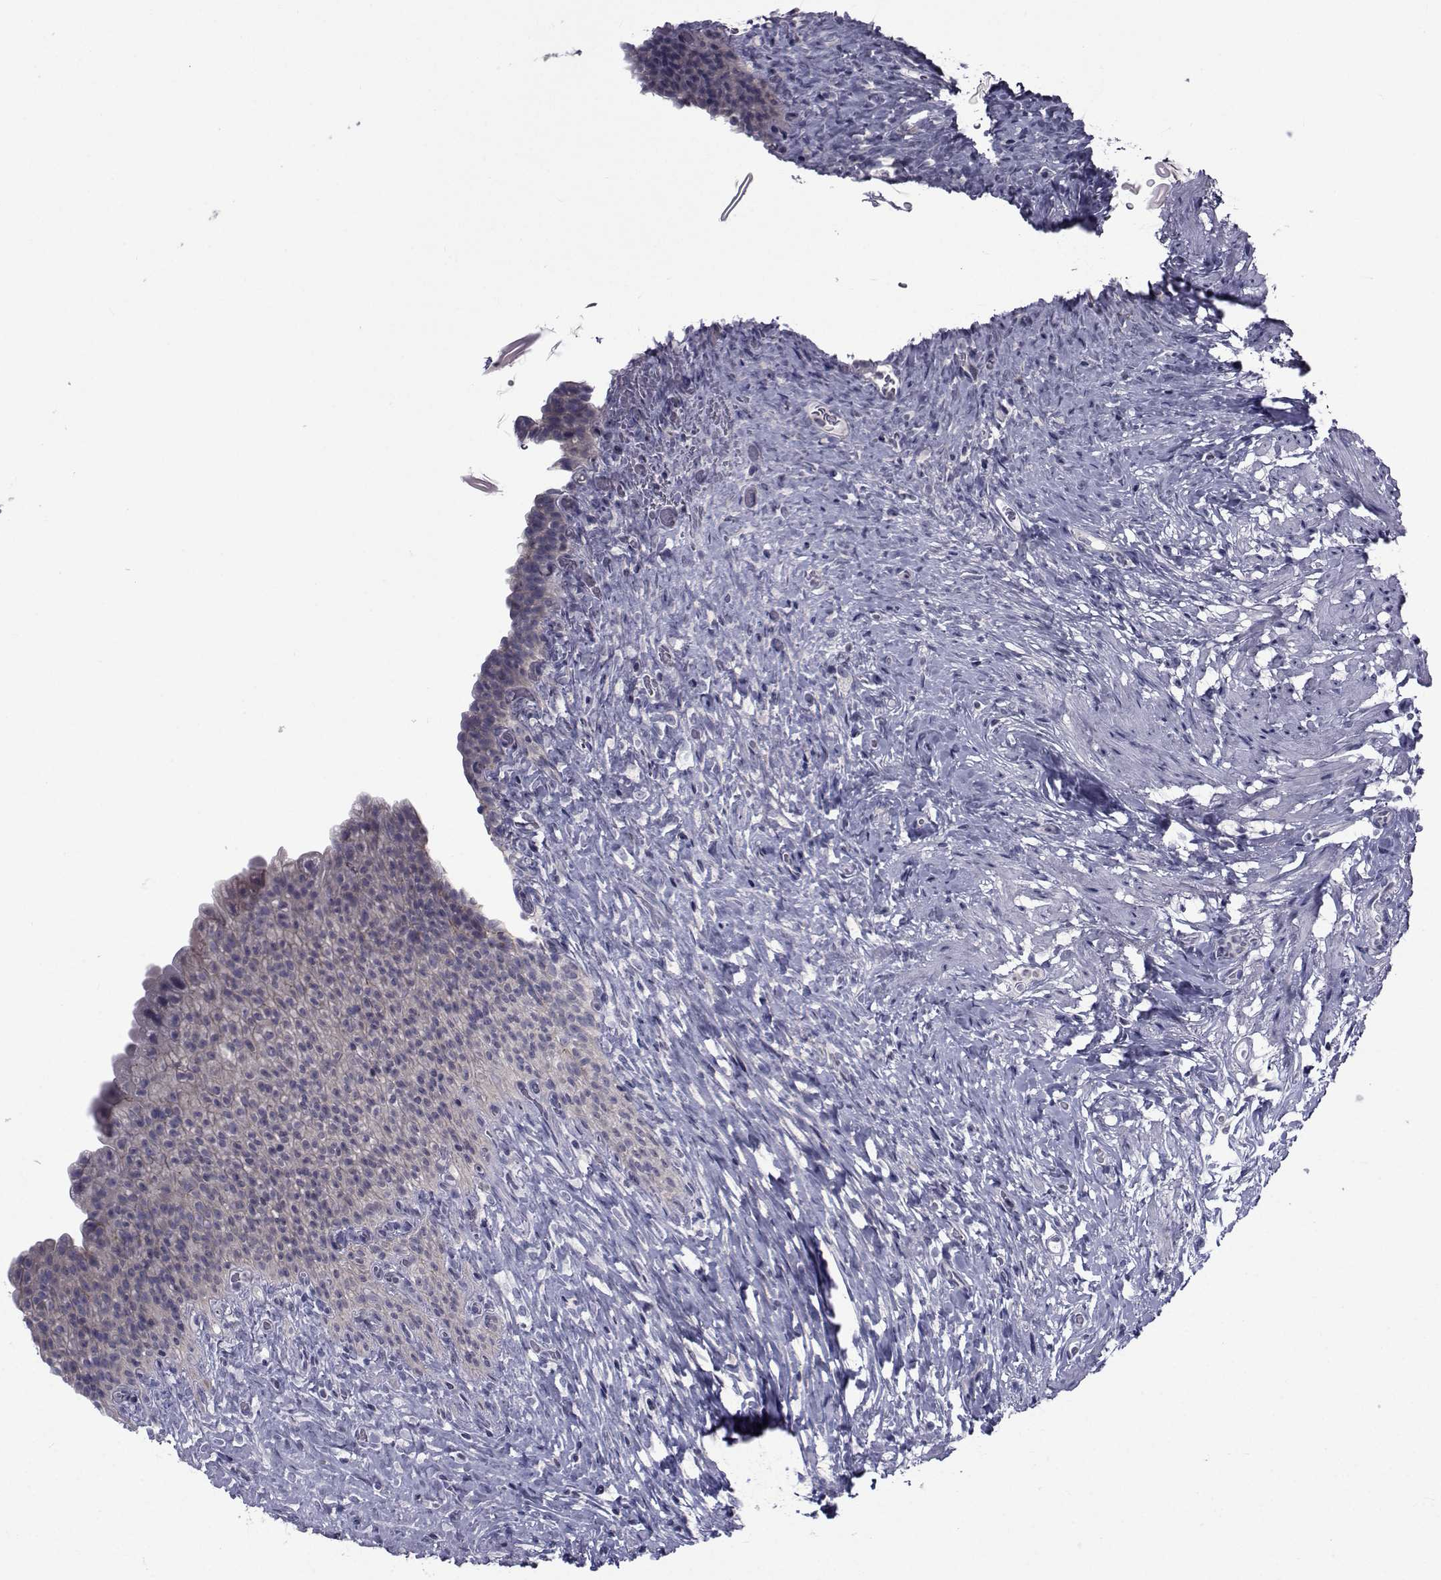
{"staining": {"intensity": "moderate", "quantity": "<25%", "location": "cytoplasmic/membranous"}, "tissue": "urinary bladder", "cell_type": "Urothelial cells", "image_type": "normal", "snomed": [{"axis": "morphology", "description": "Normal tissue, NOS"}, {"axis": "topography", "description": "Urinary bladder"}], "caption": "Immunohistochemical staining of benign human urinary bladder exhibits low levels of moderate cytoplasmic/membranous expression in about <25% of urothelial cells.", "gene": "SLC30A10", "patient": {"sex": "male", "age": 76}}